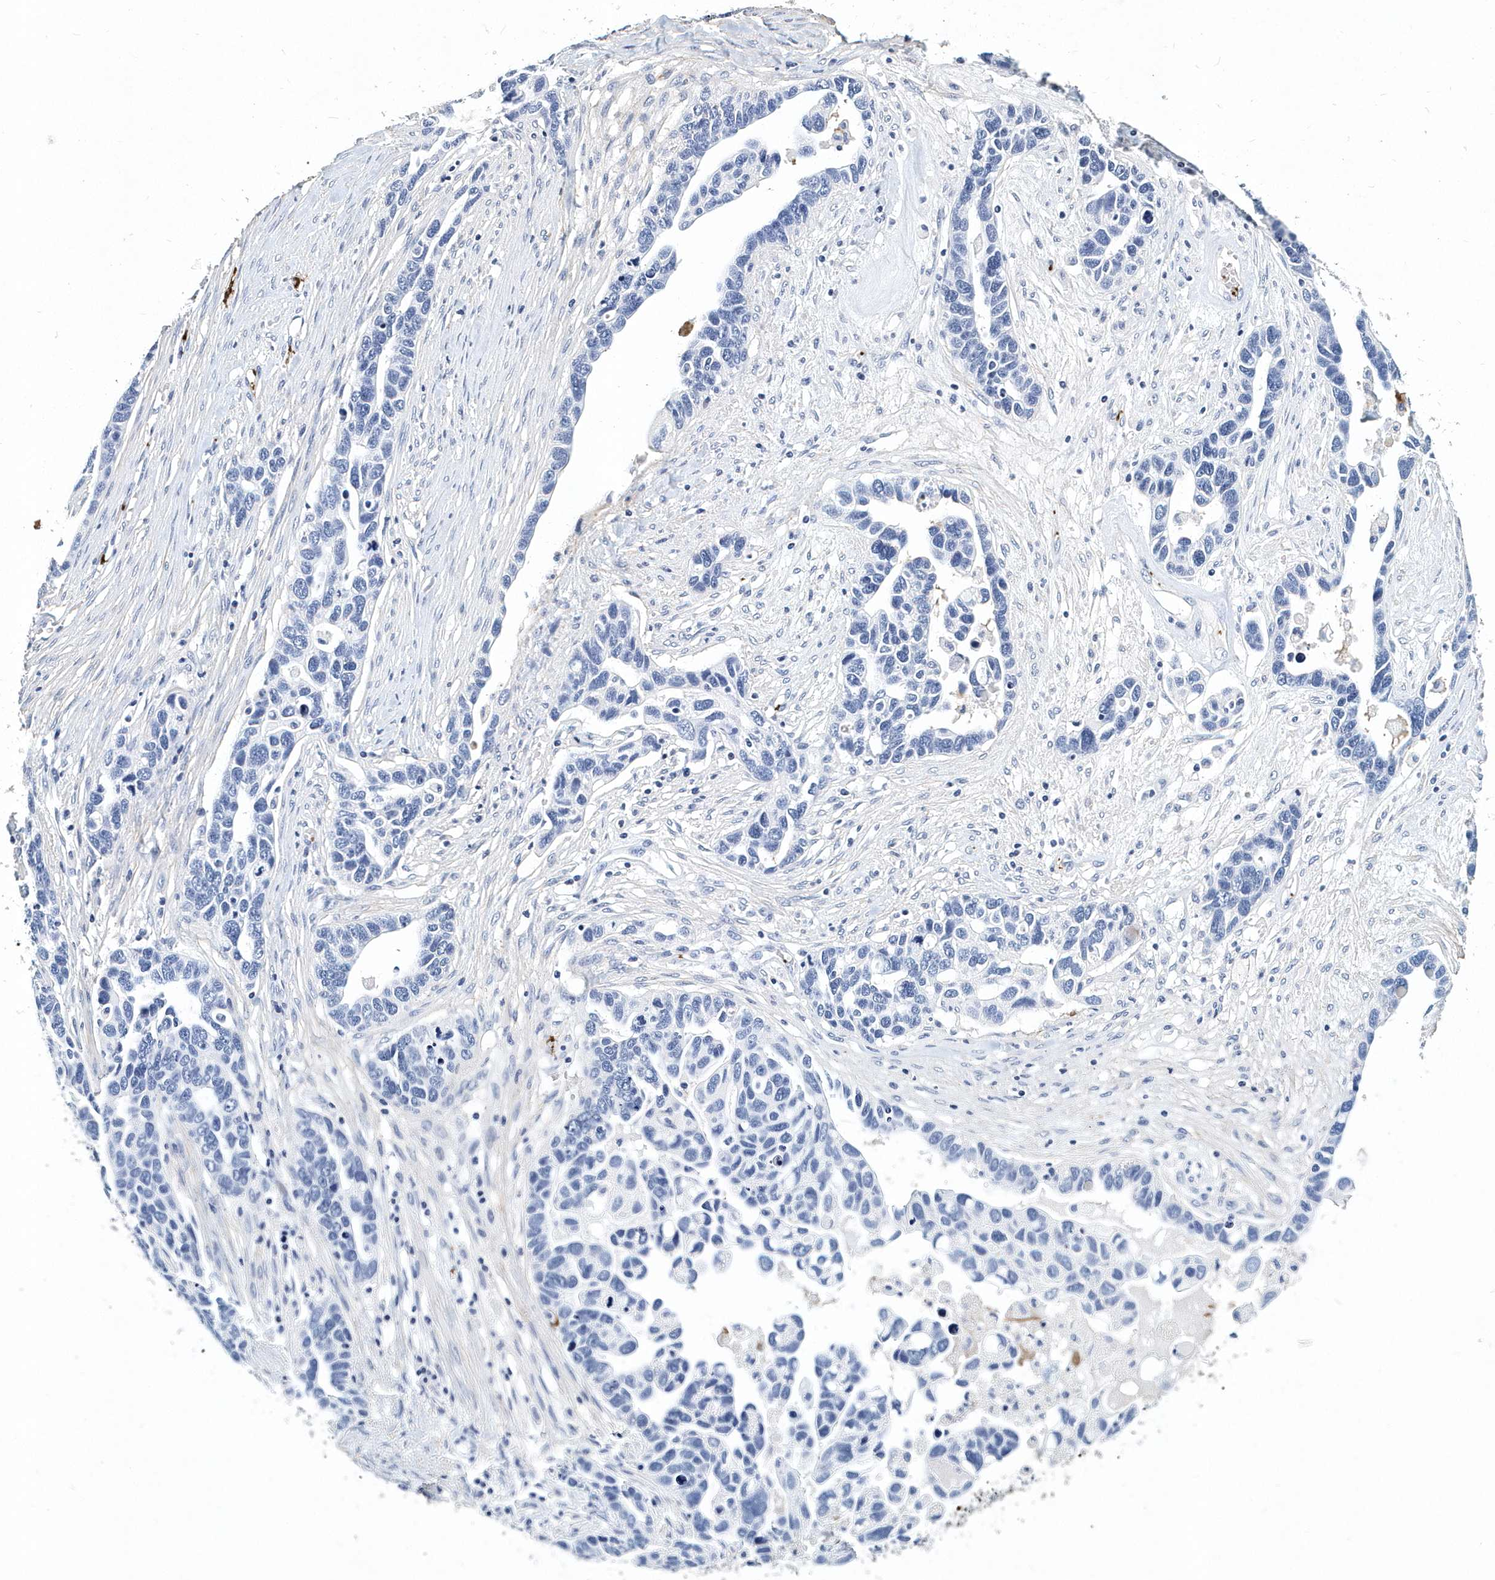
{"staining": {"intensity": "negative", "quantity": "none", "location": "none"}, "tissue": "ovarian cancer", "cell_type": "Tumor cells", "image_type": "cancer", "snomed": [{"axis": "morphology", "description": "Cystadenocarcinoma, serous, NOS"}, {"axis": "topography", "description": "Ovary"}], "caption": "A micrograph of ovarian cancer stained for a protein exhibits no brown staining in tumor cells.", "gene": "ITGA2B", "patient": {"sex": "female", "age": 54}}